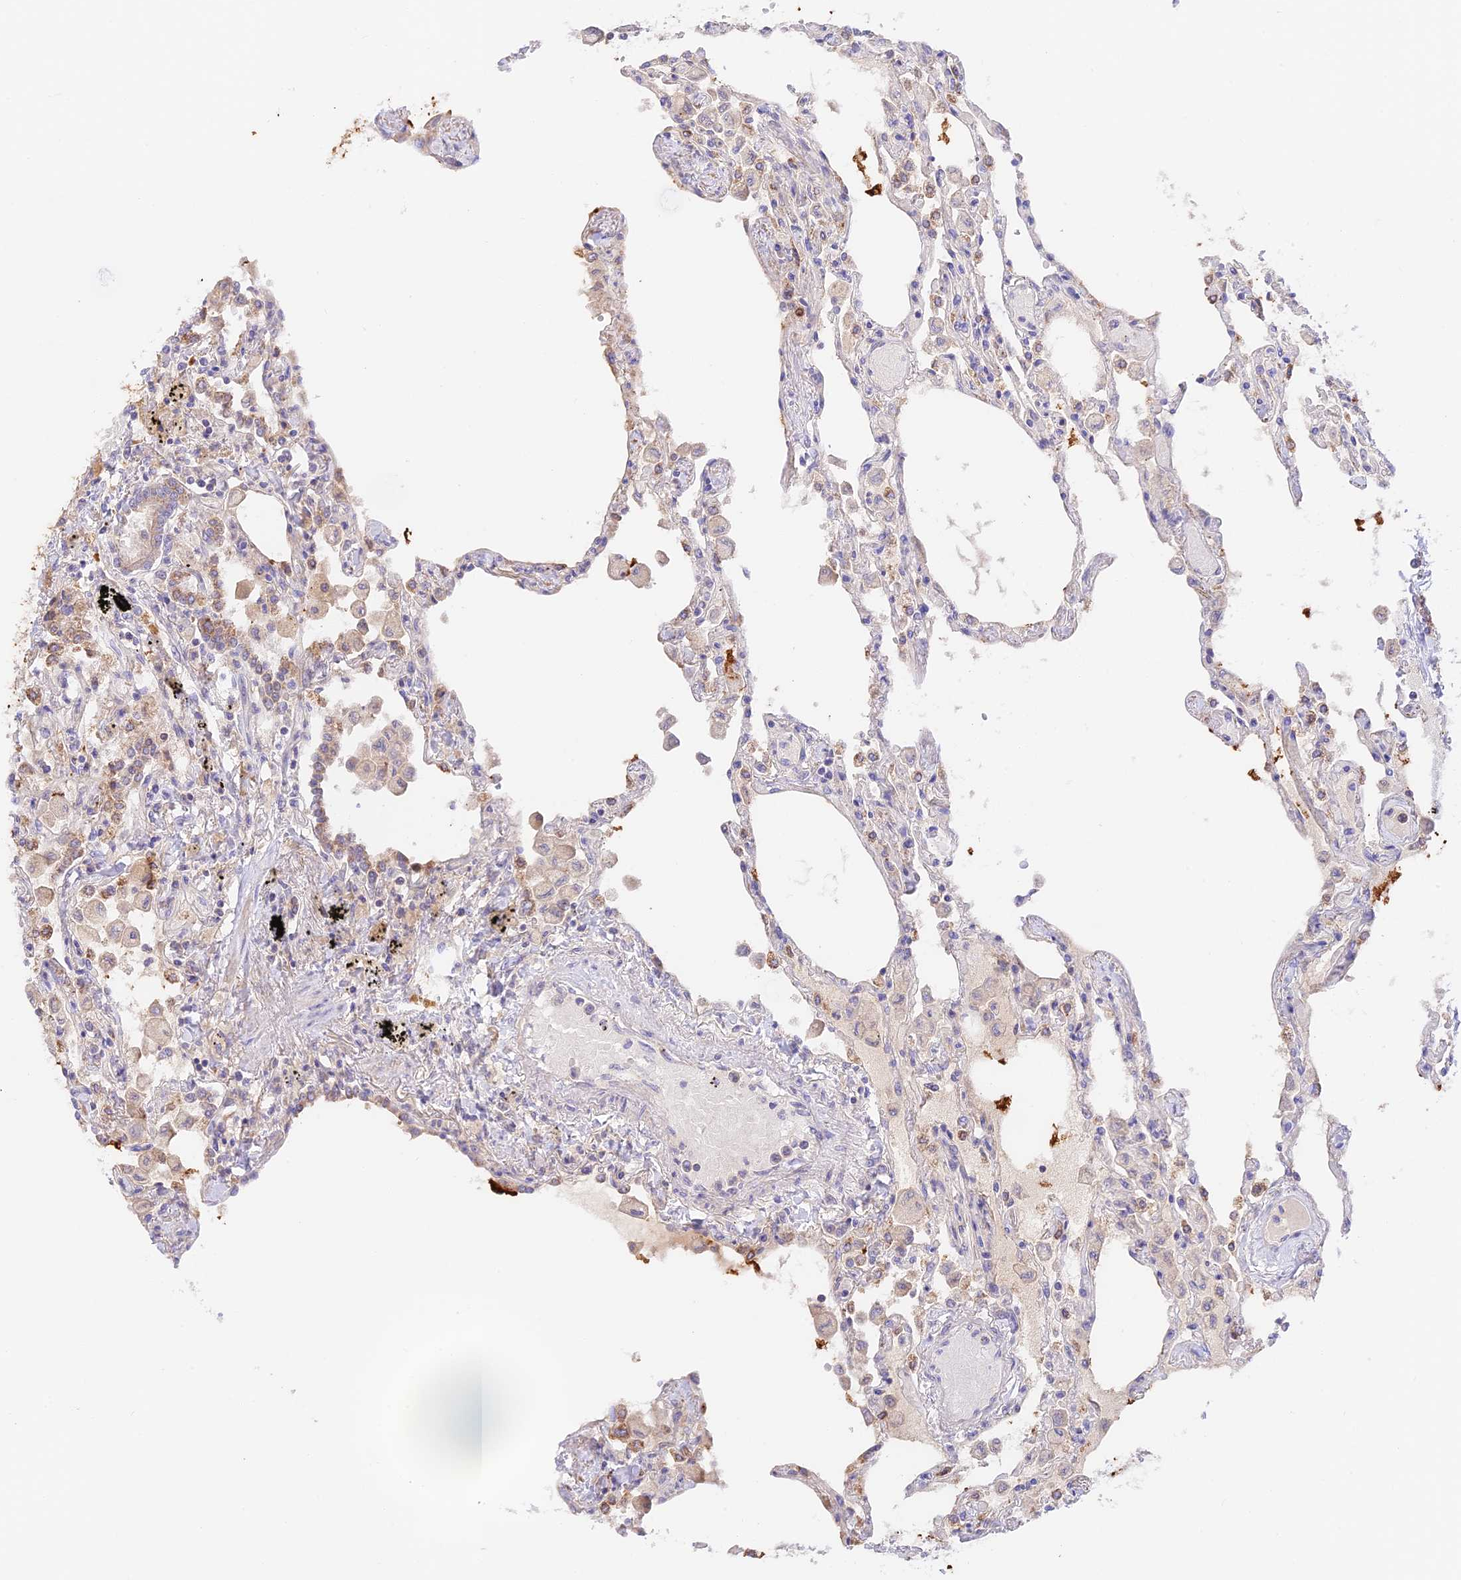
{"staining": {"intensity": "moderate", "quantity": "<25%", "location": "cytoplasmic/membranous"}, "tissue": "lung", "cell_type": "Alveolar cells", "image_type": "normal", "snomed": [{"axis": "morphology", "description": "Normal tissue, NOS"}, {"axis": "topography", "description": "Bronchus"}, {"axis": "topography", "description": "Lung"}], "caption": "Immunohistochemistry (IHC) photomicrograph of unremarkable human lung stained for a protein (brown), which reveals low levels of moderate cytoplasmic/membranous staining in about <25% of alveolar cells.", "gene": "CAMSAP3", "patient": {"sex": "female", "age": 49}}